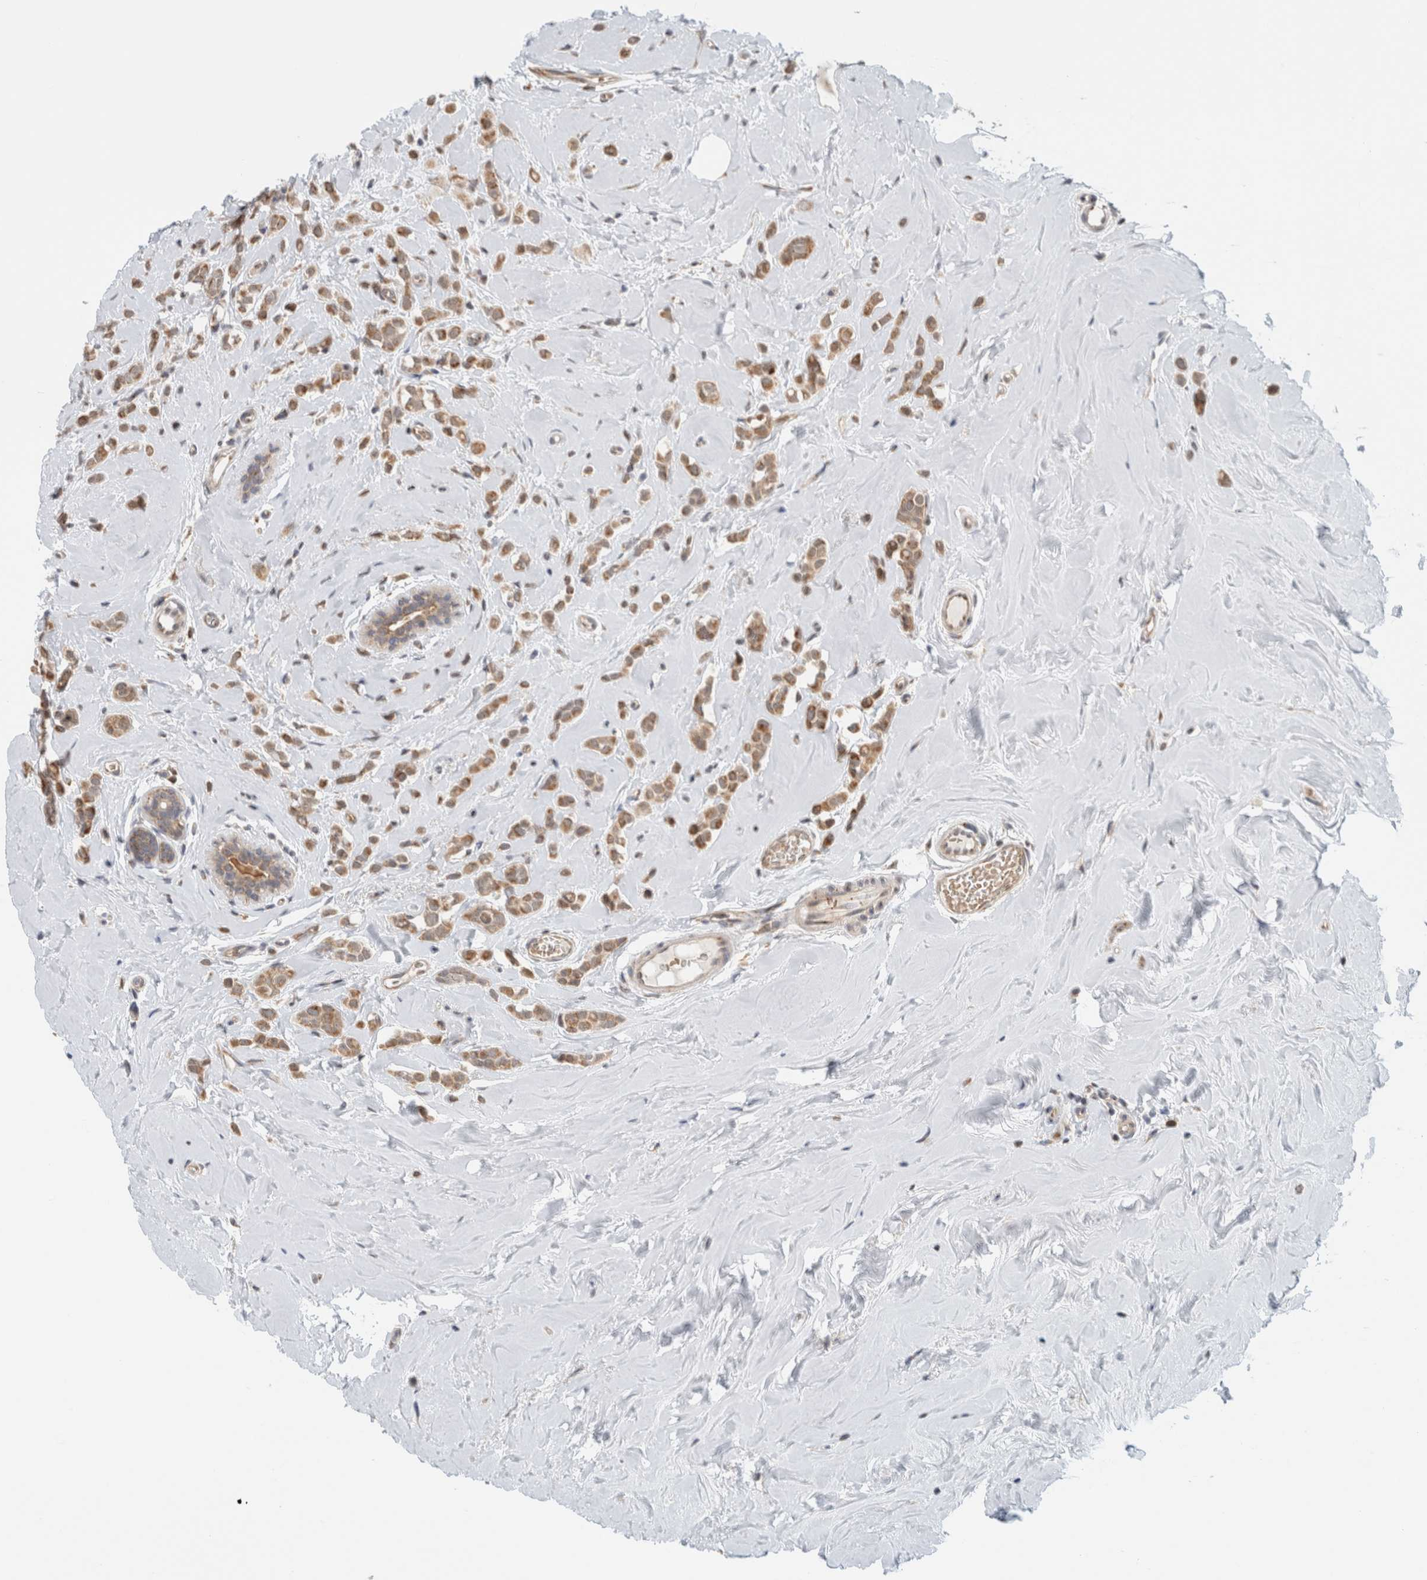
{"staining": {"intensity": "moderate", "quantity": ">75%", "location": "cytoplasmic/membranous"}, "tissue": "breast cancer", "cell_type": "Tumor cells", "image_type": "cancer", "snomed": [{"axis": "morphology", "description": "Lobular carcinoma"}, {"axis": "topography", "description": "Breast"}], "caption": "DAB immunohistochemical staining of human breast cancer (lobular carcinoma) demonstrates moderate cytoplasmic/membranous protein expression in about >75% of tumor cells. The staining was performed using DAB (3,3'-diaminobenzidine) to visualize the protein expression in brown, while the nuclei were stained in blue with hematoxylin (Magnification: 20x).", "gene": "CMC2", "patient": {"sex": "female", "age": 47}}